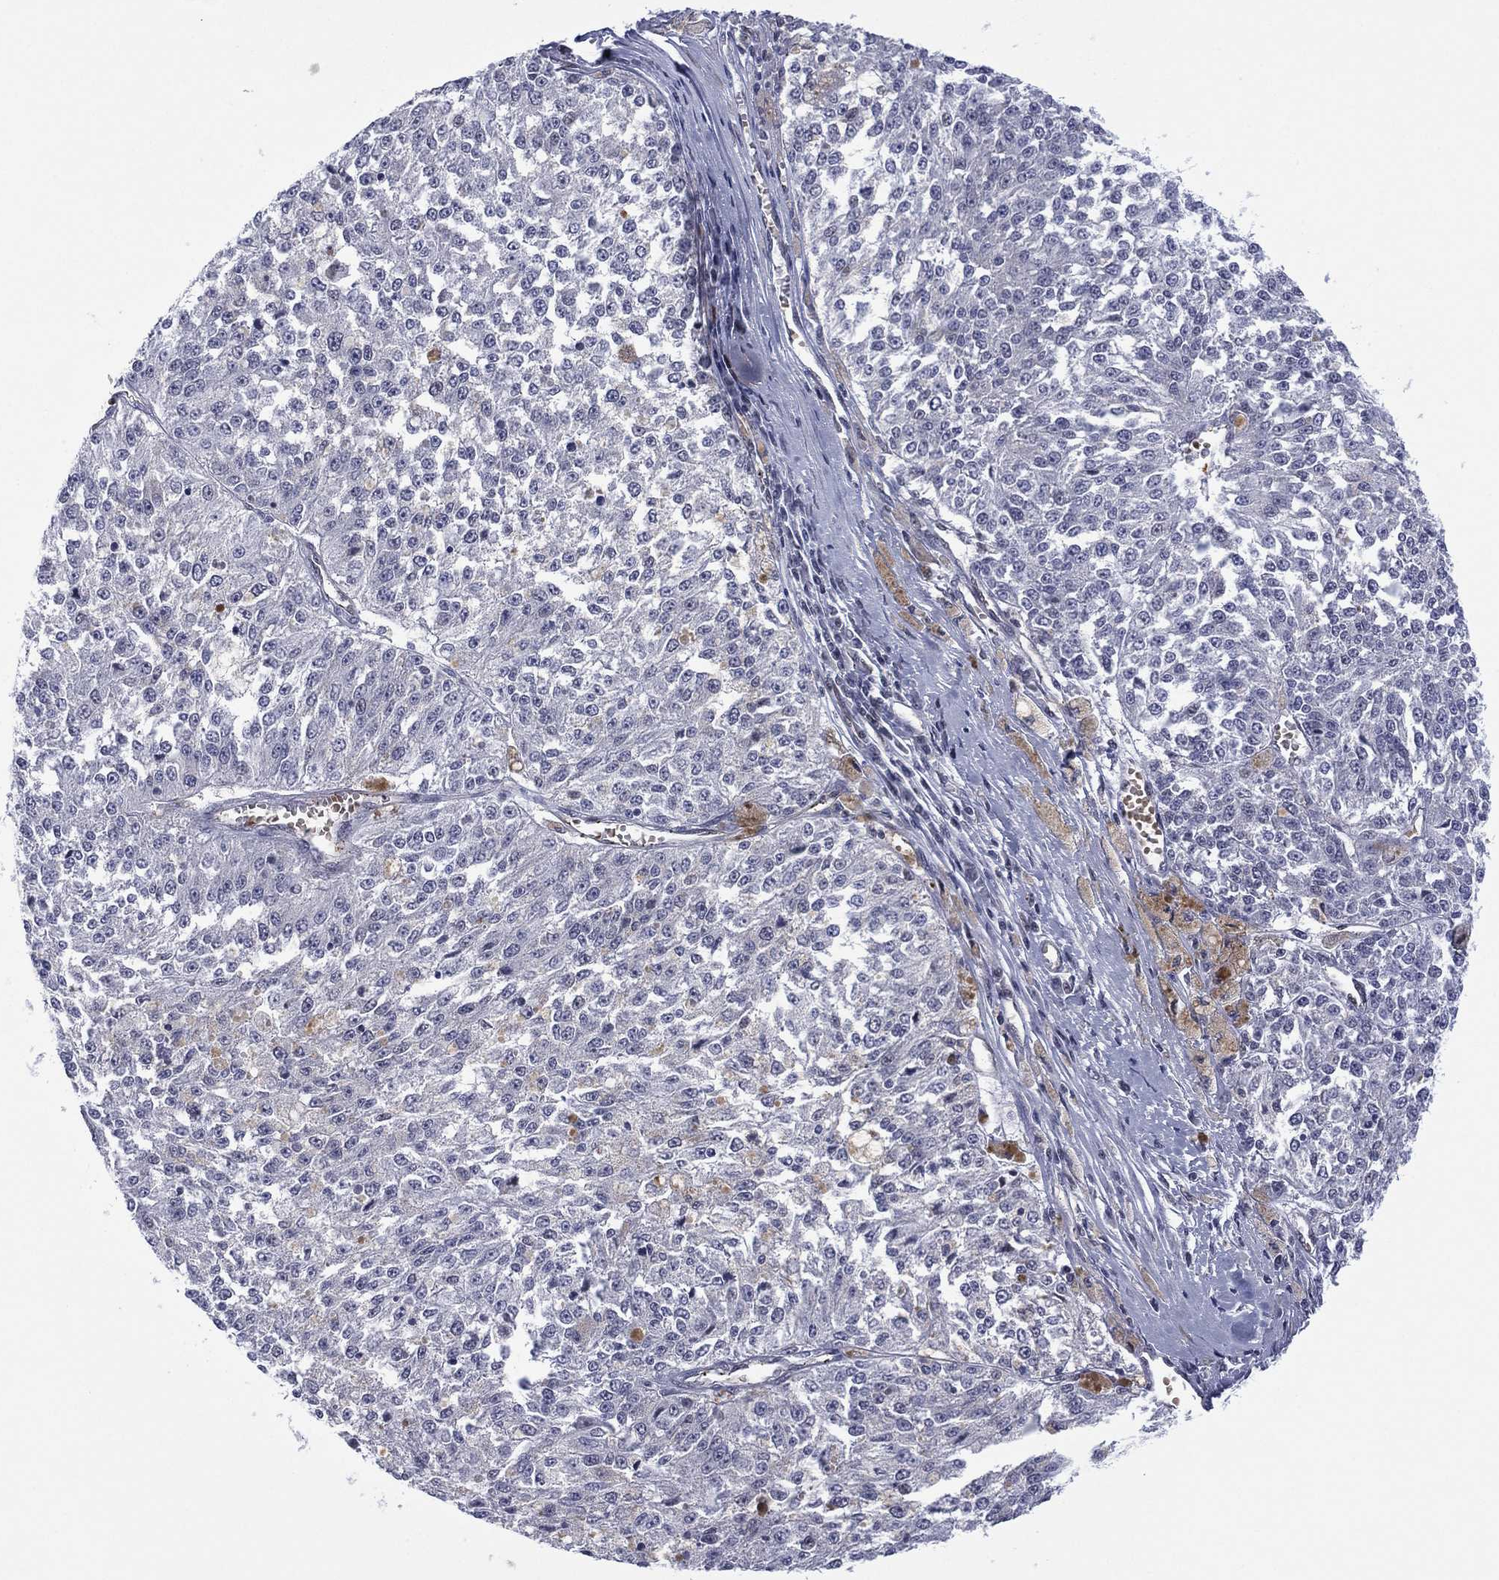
{"staining": {"intensity": "negative", "quantity": "none", "location": "none"}, "tissue": "melanoma", "cell_type": "Tumor cells", "image_type": "cancer", "snomed": [{"axis": "morphology", "description": "Malignant melanoma, Metastatic site"}, {"axis": "topography", "description": "Lymph node"}], "caption": "This is an immunohistochemistry histopathology image of human melanoma. There is no positivity in tumor cells.", "gene": "GSE1", "patient": {"sex": "female", "age": 64}}